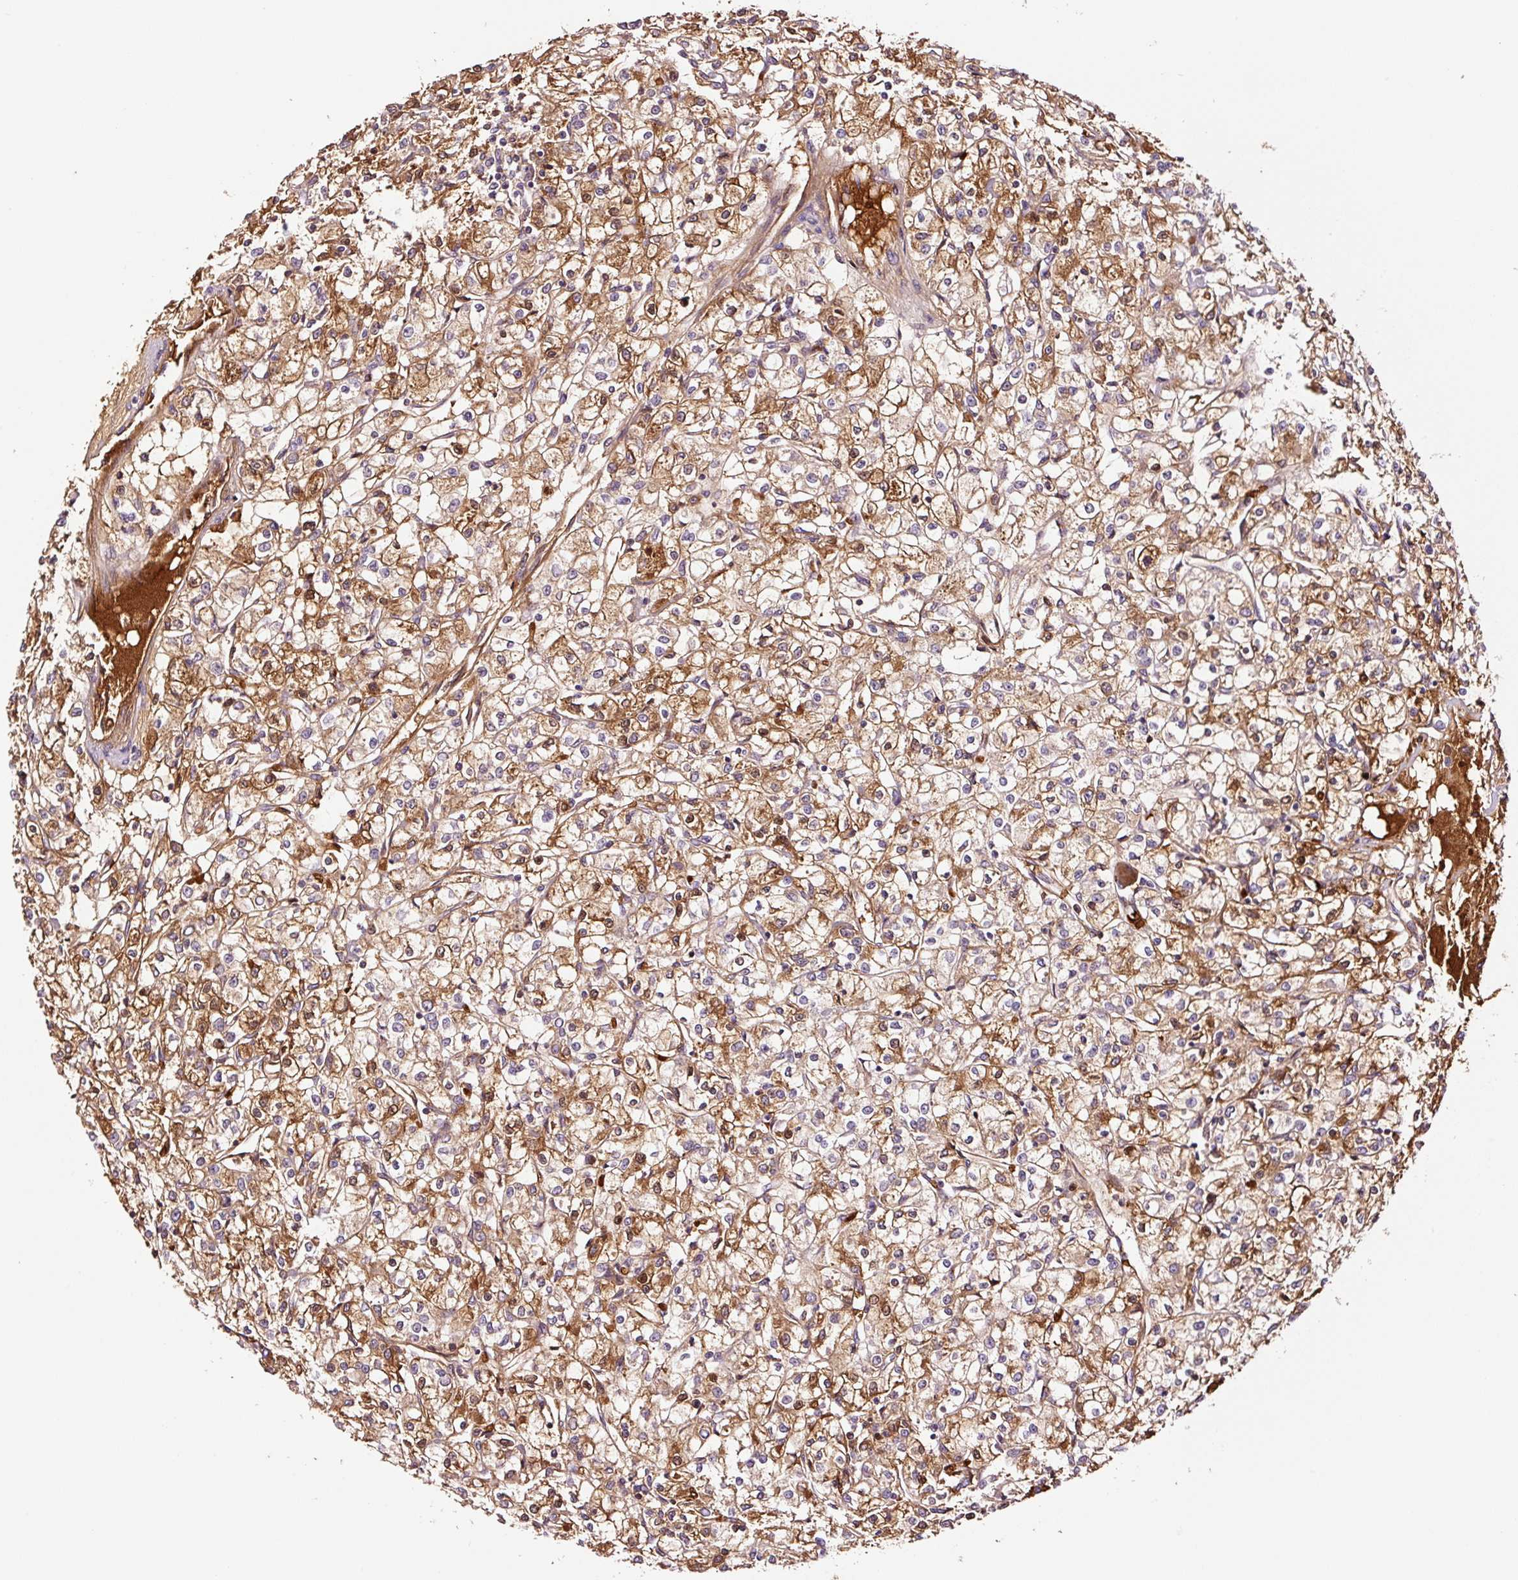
{"staining": {"intensity": "moderate", "quantity": ">75%", "location": "cytoplasmic/membranous"}, "tissue": "renal cancer", "cell_type": "Tumor cells", "image_type": "cancer", "snomed": [{"axis": "morphology", "description": "Adenocarcinoma, NOS"}, {"axis": "topography", "description": "Kidney"}], "caption": "There is medium levels of moderate cytoplasmic/membranous staining in tumor cells of renal cancer (adenocarcinoma), as demonstrated by immunohistochemical staining (brown color).", "gene": "PGLYRP2", "patient": {"sex": "female", "age": 59}}